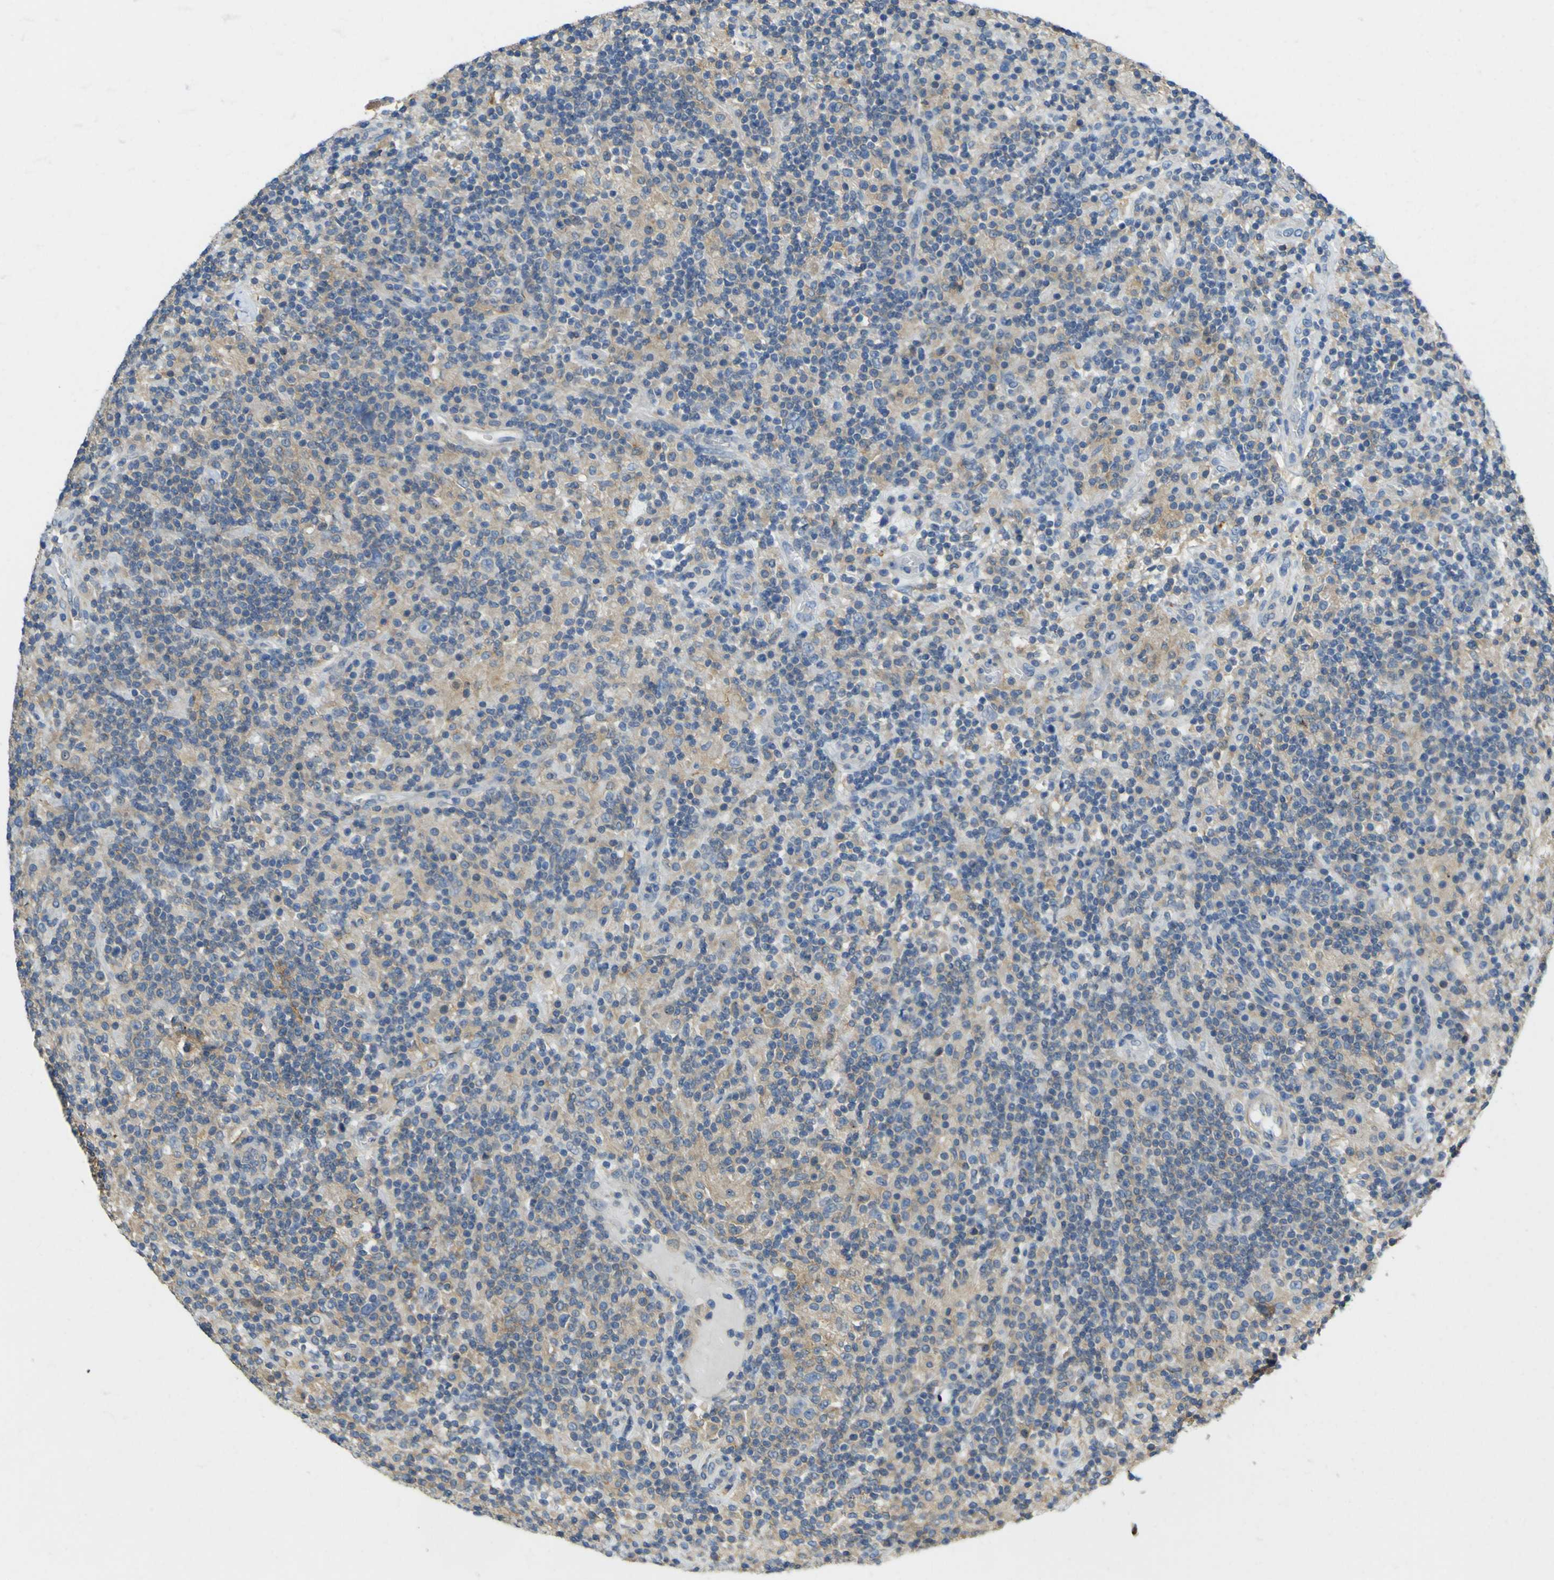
{"staining": {"intensity": "weak", "quantity": "25%-75%", "location": "cytoplasmic/membranous"}, "tissue": "lymphoma", "cell_type": "Tumor cells", "image_type": "cancer", "snomed": [{"axis": "morphology", "description": "Hodgkin's disease, NOS"}, {"axis": "topography", "description": "Lymph node"}], "caption": "IHC (DAB) staining of human Hodgkin's disease reveals weak cytoplasmic/membranous protein staining in approximately 25%-75% of tumor cells. The protein of interest is stained brown, and the nuclei are stained in blue (DAB (3,3'-diaminobenzidine) IHC with brightfield microscopy, high magnification).", "gene": "OGN", "patient": {"sex": "male", "age": 70}}